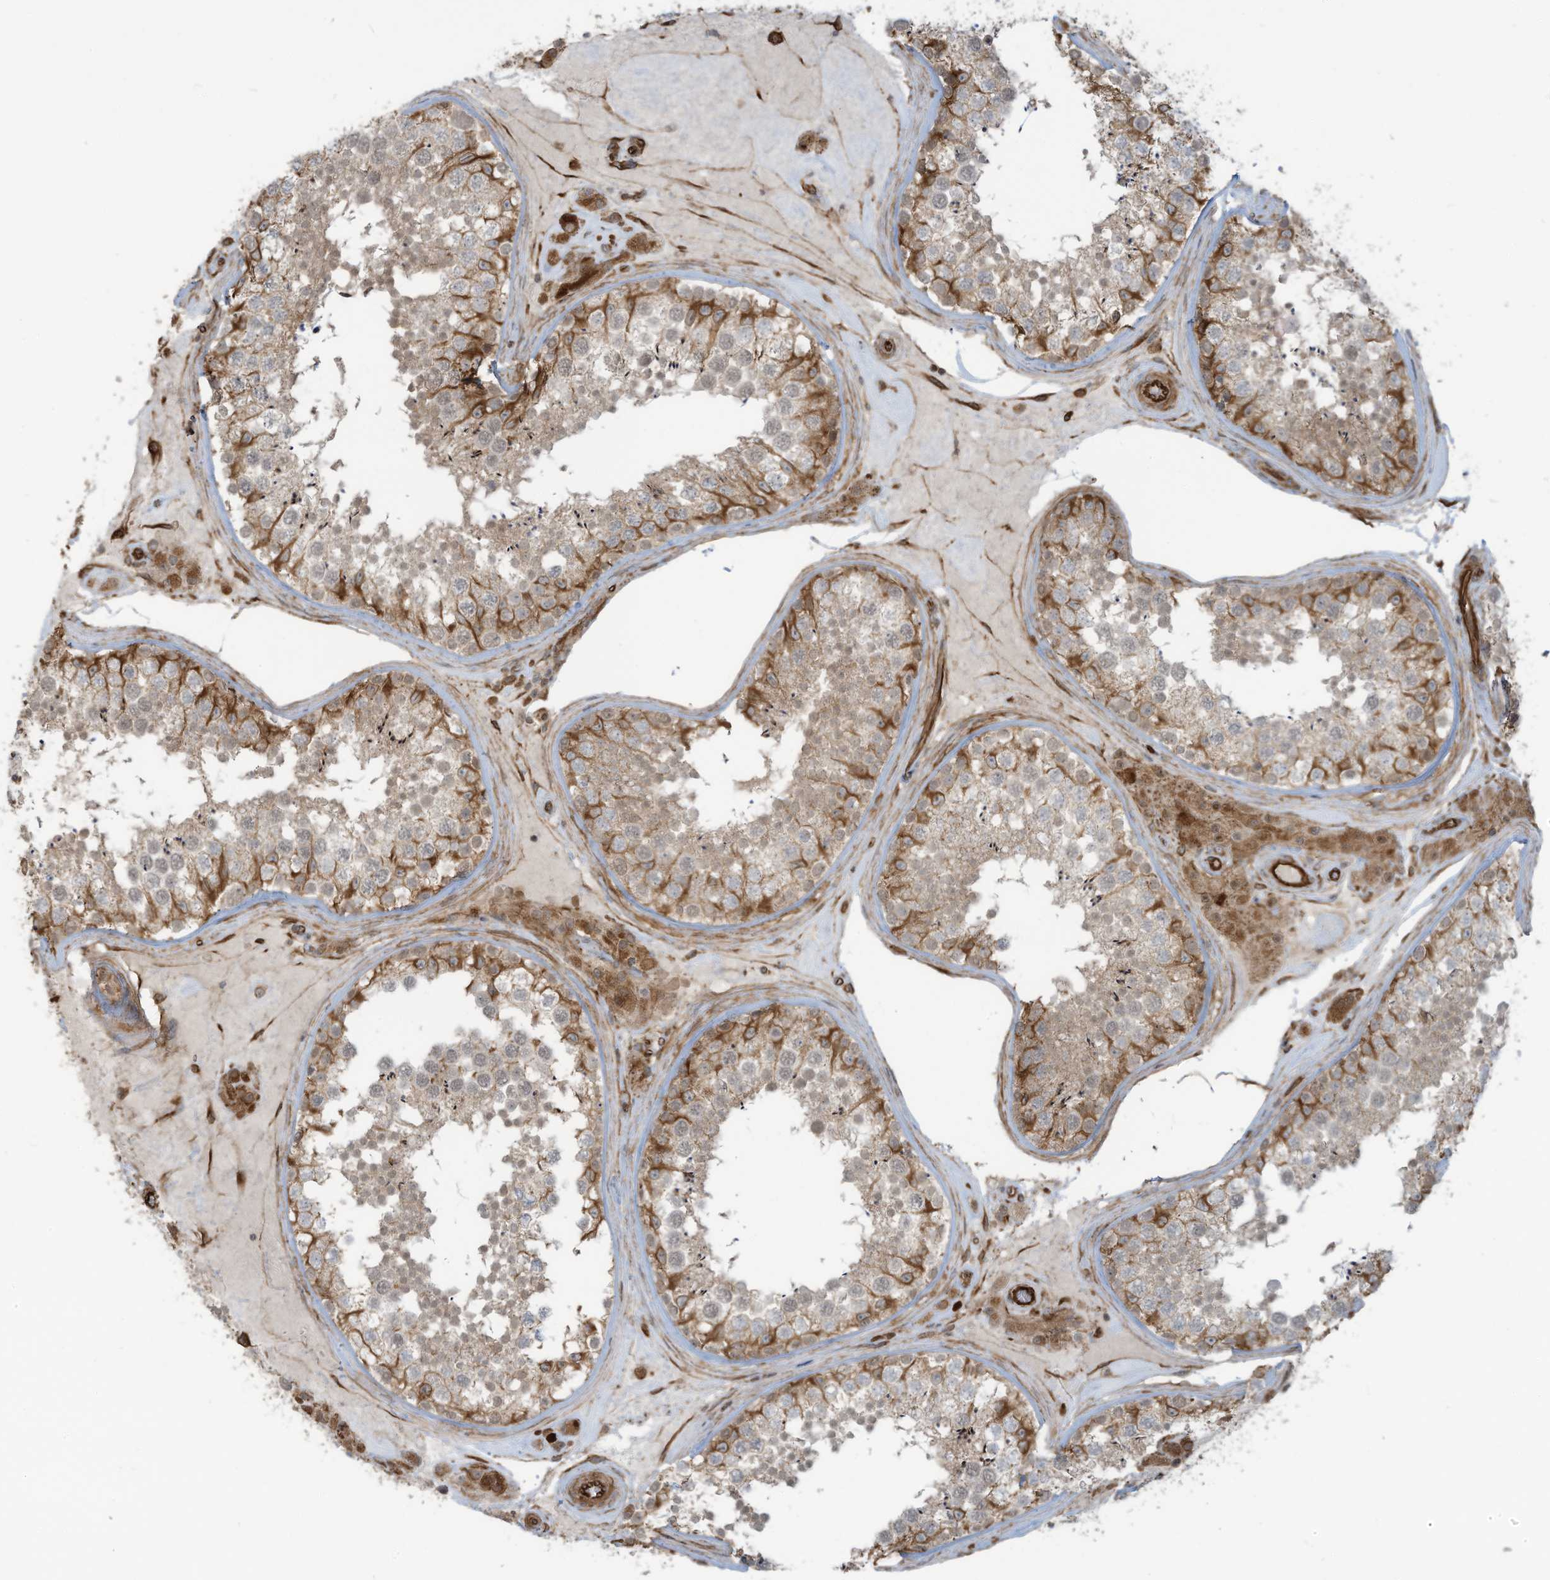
{"staining": {"intensity": "moderate", "quantity": "25%-75%", "location": "cytoplasmic/membranous"}, "tissue": "testis", "cell_type": "Cells in seminiferous ducts", "image_type": "normal", "snomed": [{"axis": "morphology", "description": "Normal tissue, NOS"}, {"axis": "topography", "description": "Testis"}], "caption": "Testis stained with IHC exhibits moderate cytoplasmic/membranous positivity in about 25%-75% of cells in seminiferous ducts.", "gene": "SLC9A2", "patient": {"sex": "male", "age": 46}}